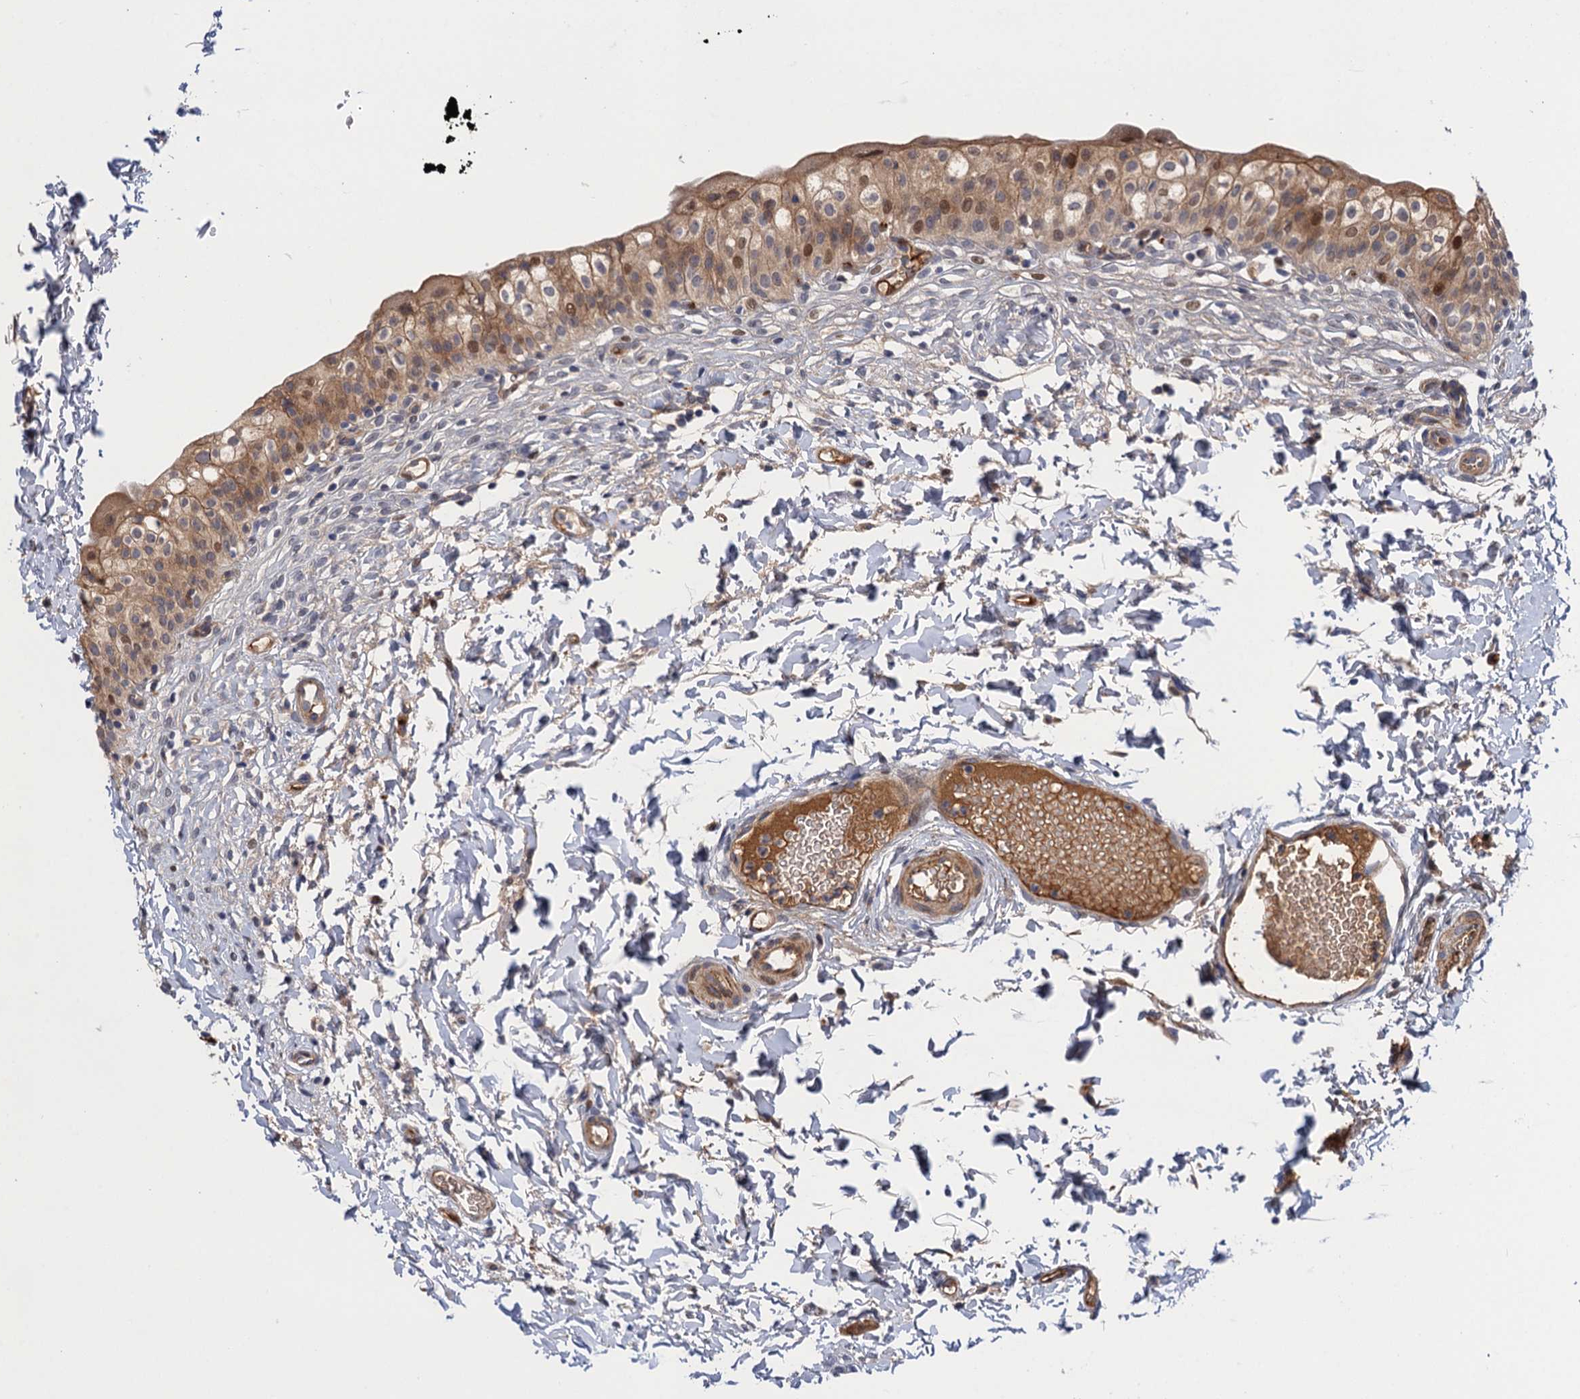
{"staining": {"intensity": "moderate", "quantity": ">75%", "location": "cytoplasmic/membranous,nuclear"}, "tissue": "urinary bladder", "cell_type": "Urothelial cells", "image_type": "normal", "snomed": [{"axis": "morphology", "description": "Normal tissue, NOS"}, {"axis": "topography", "description": "Urinary bladder"}], "caption": "Brown immunohistochemical staining in benign human urinary bladder shows moderate cytoplasmic/membranous,nuclear expression in about >75% of urothelial cells.", "gene": "NEK8", "patient": {"sex": "male", "age": 55}}